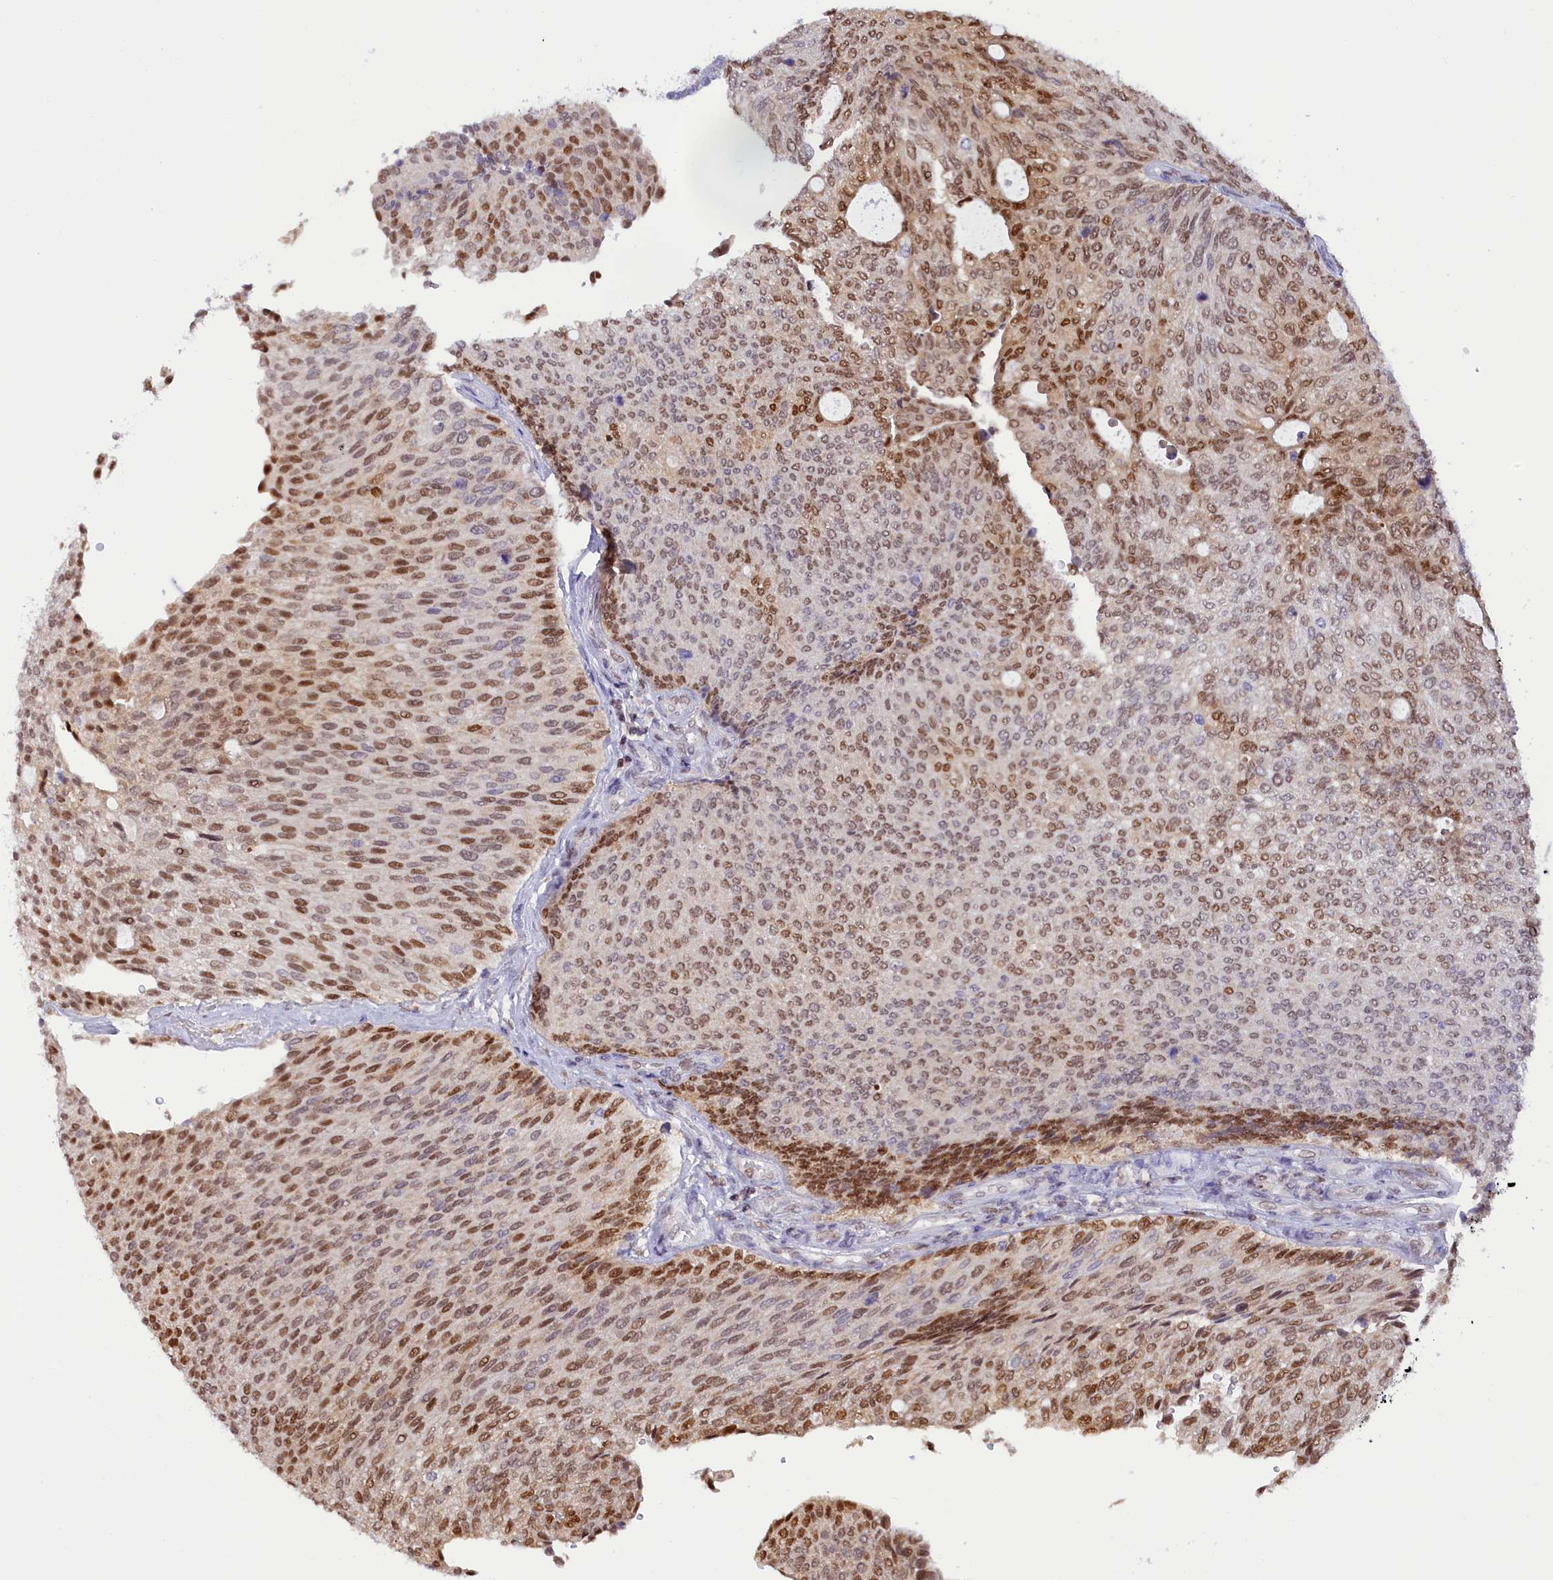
{"staining": {"intensity": "moderate", "quantity": ">75%", "location": "nuclear"}, "tissue": "urothelial cancer", "cell_type": "Tumor cells", "image_type": "cancer", "snomed": [{"axis": "morphology", "description": "Urothelial carcinoma, Low grade"}, {"axis": "topography", "description": "Urinary bladder"}], "caption": "This is an image of IHC staining of urothelial carcinoma (low-grade), which shows moderate staining in the nuclear of tumor cells.", "gene": "IZUMO2", "patient": {"sex": "female", "age": 79}}